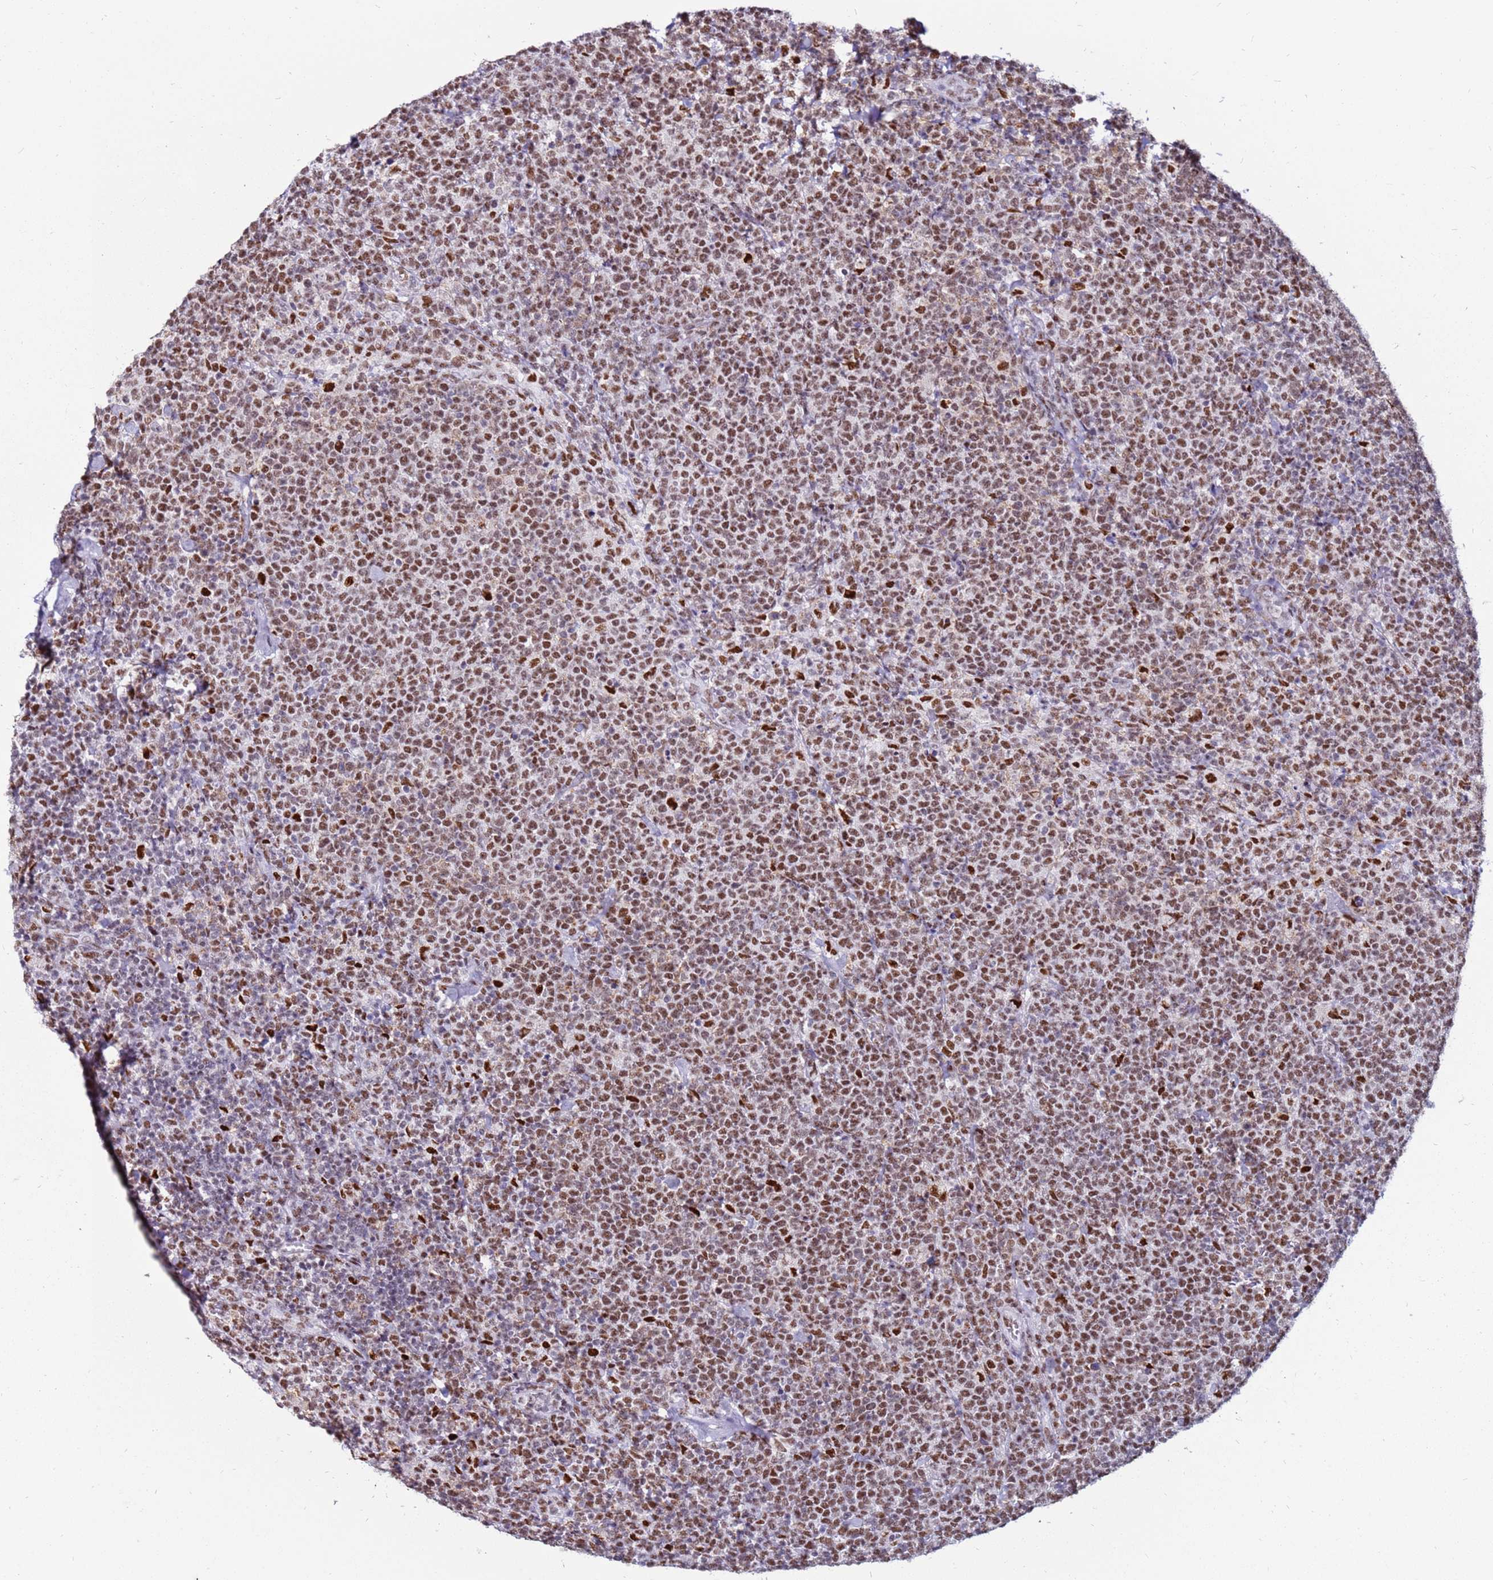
{"staining": {"intensity": "moderate", "quantity": ">75%", "location": "nuclear"}, "tissue": "lymphoma", "cell_type": "Tumor cells", "image_type": "cancer", "snomed": [{"axis": "morphology", "description": "Malignant lymphoma, non-Hodgkin's type, High grade"}, {"axis": "topography", "description": "Lymph node"}], "caption": "Protein expression analysis of human lymphoma reveals moderate nuclear positivity in about >75% of tumor cells. (DAB = brown stain, brightfield microscopy at high magnification).", "gene": "KPNA4", "patient": {"sex": "male", "age": 61}}